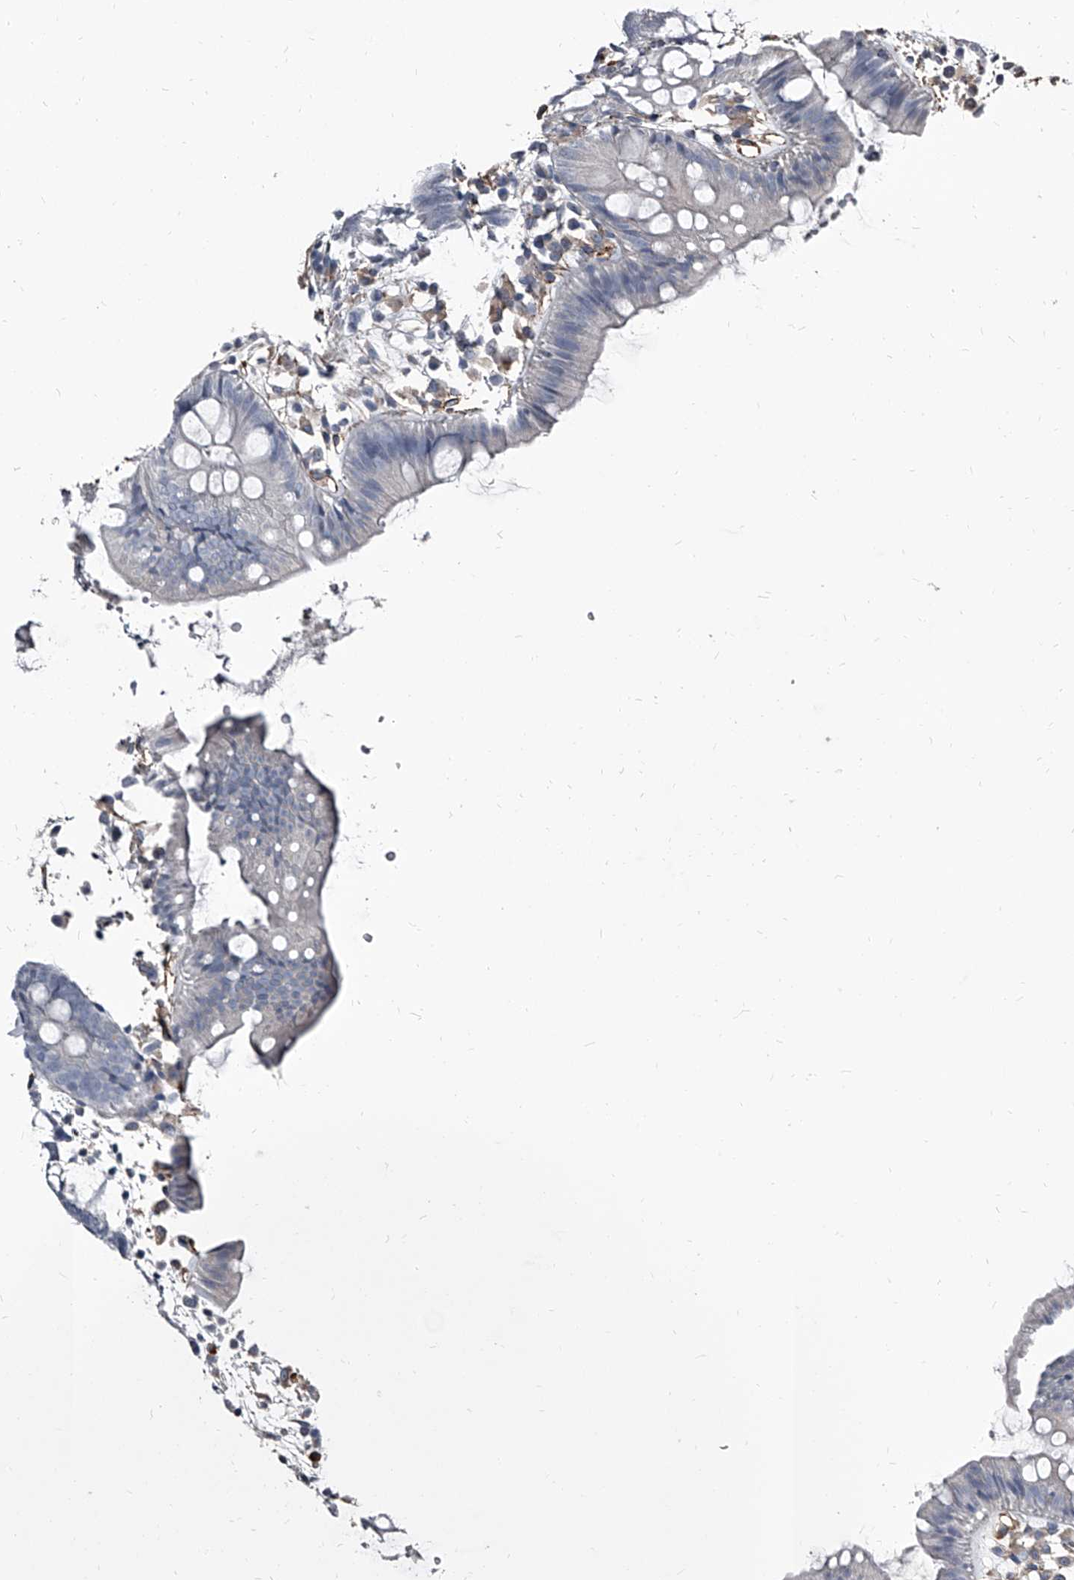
{"staining": {"intensity": "negative", "quantity": "none", "location": "none"}, "tissue": "colon", "cell_type": "Endothelial cells", "image_type": "normal", "snomed": [{"axis": "morphology", "description": "Normal tissue, NOS"}, {"axis": "topography", "description": "Colon"}], "caption": "DAB (3,3'-diaminobenzidine) immunohistochemical staining of normal human colon demonstrates no significant positivity in endothelial cells. Nuclei are stained in blue.", "gene": "PGLYRP3", "patient": {"sex": "male", "age": 56}}